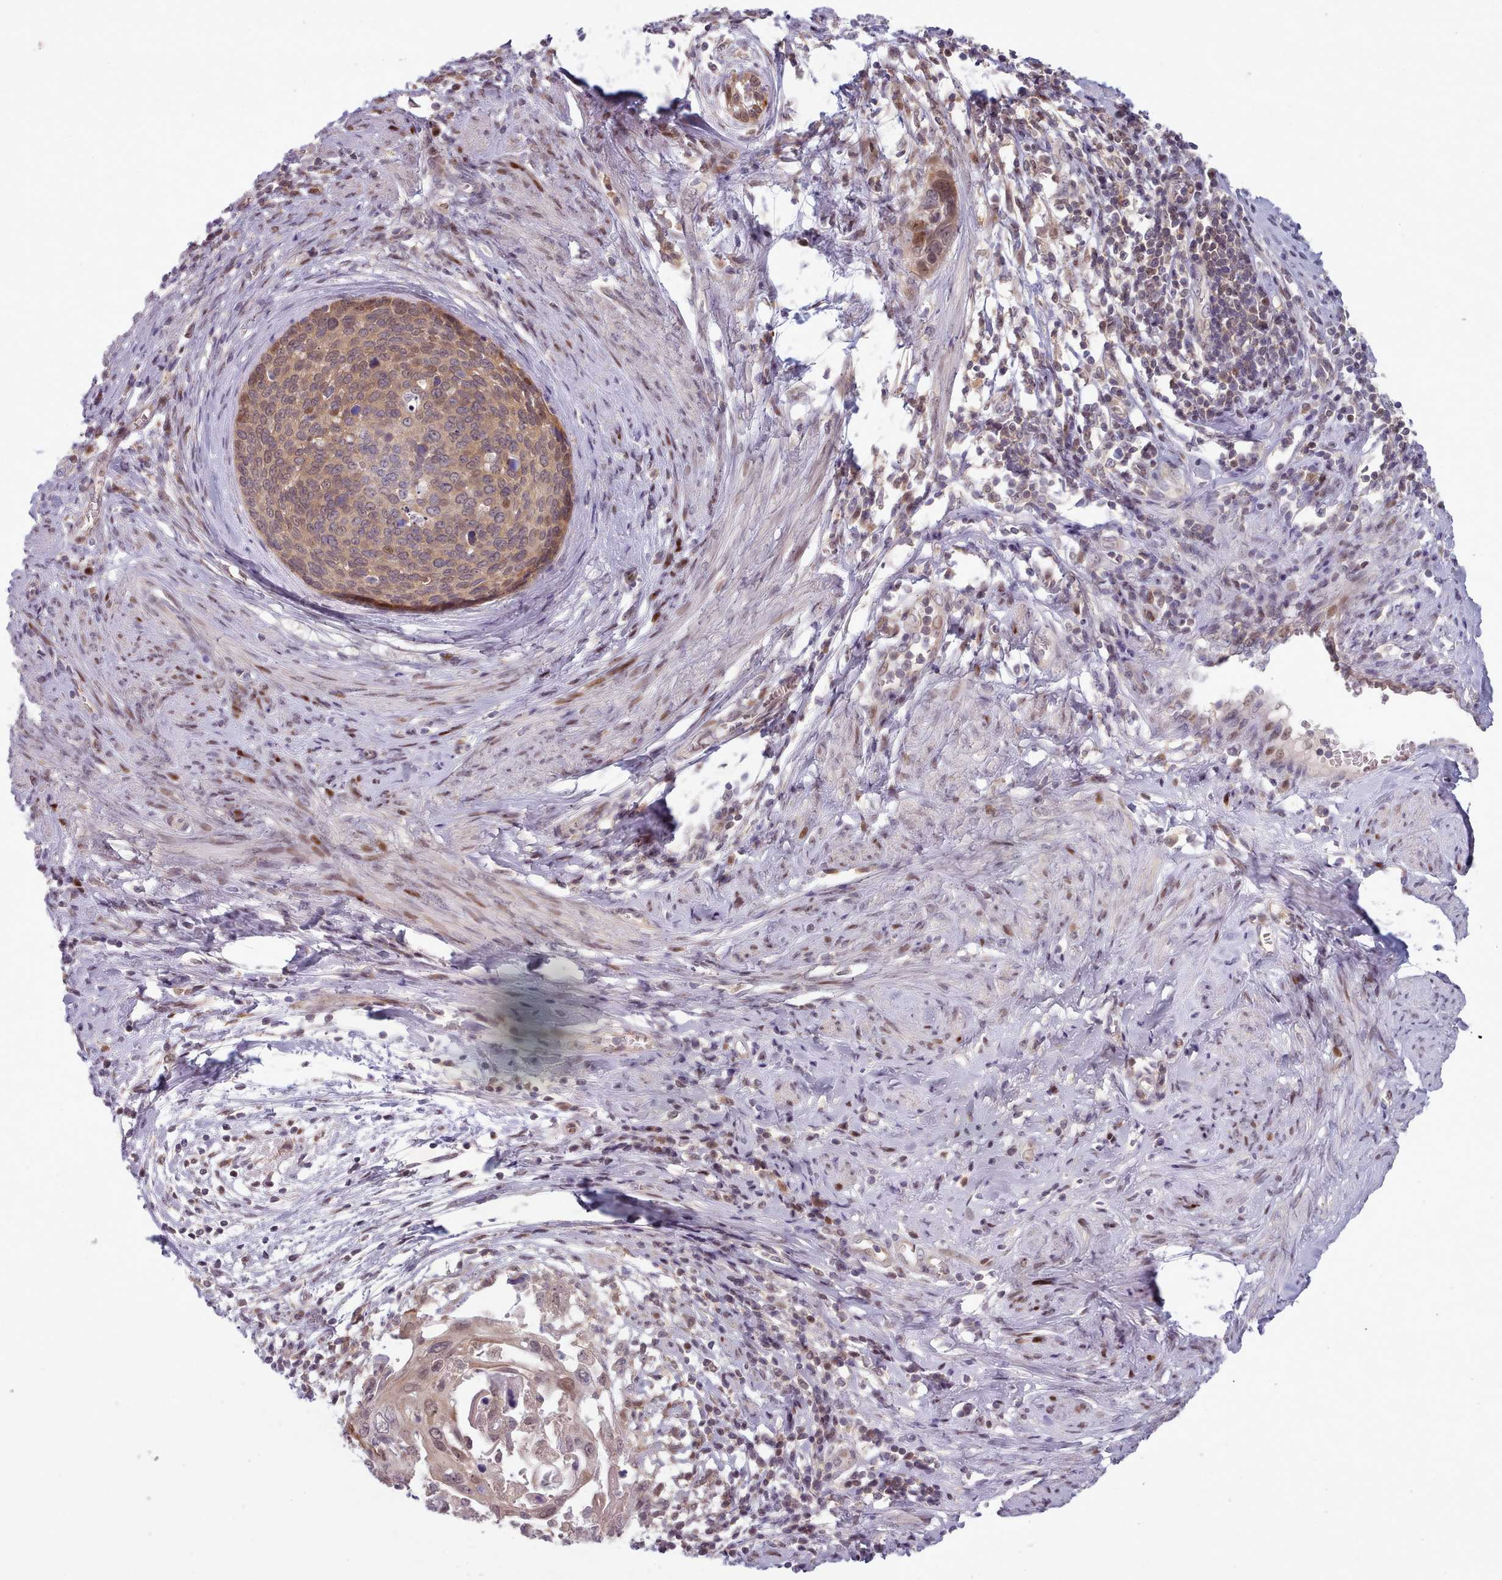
{"staining": {"intensity": "weak", "quantity": ">75%", "location": "cytoplasmic/membranous"}, "tissue": "cervical cancer", "cell_type": "Tumor cells", "image_type": "cancer", "snomed": [{"axis": "morphology", "description": "Squamous cell carcinoma, NOS"}, {"axis": "topography", "description": "Cervix"}], "caption": "A histopathology image of cervical cancer stained for a protein shows weak cytoplasmic/membranous brown staining in tumor cells.", "gene": "CLNS1A", "patient": {"sex": "female", "age": 80}}